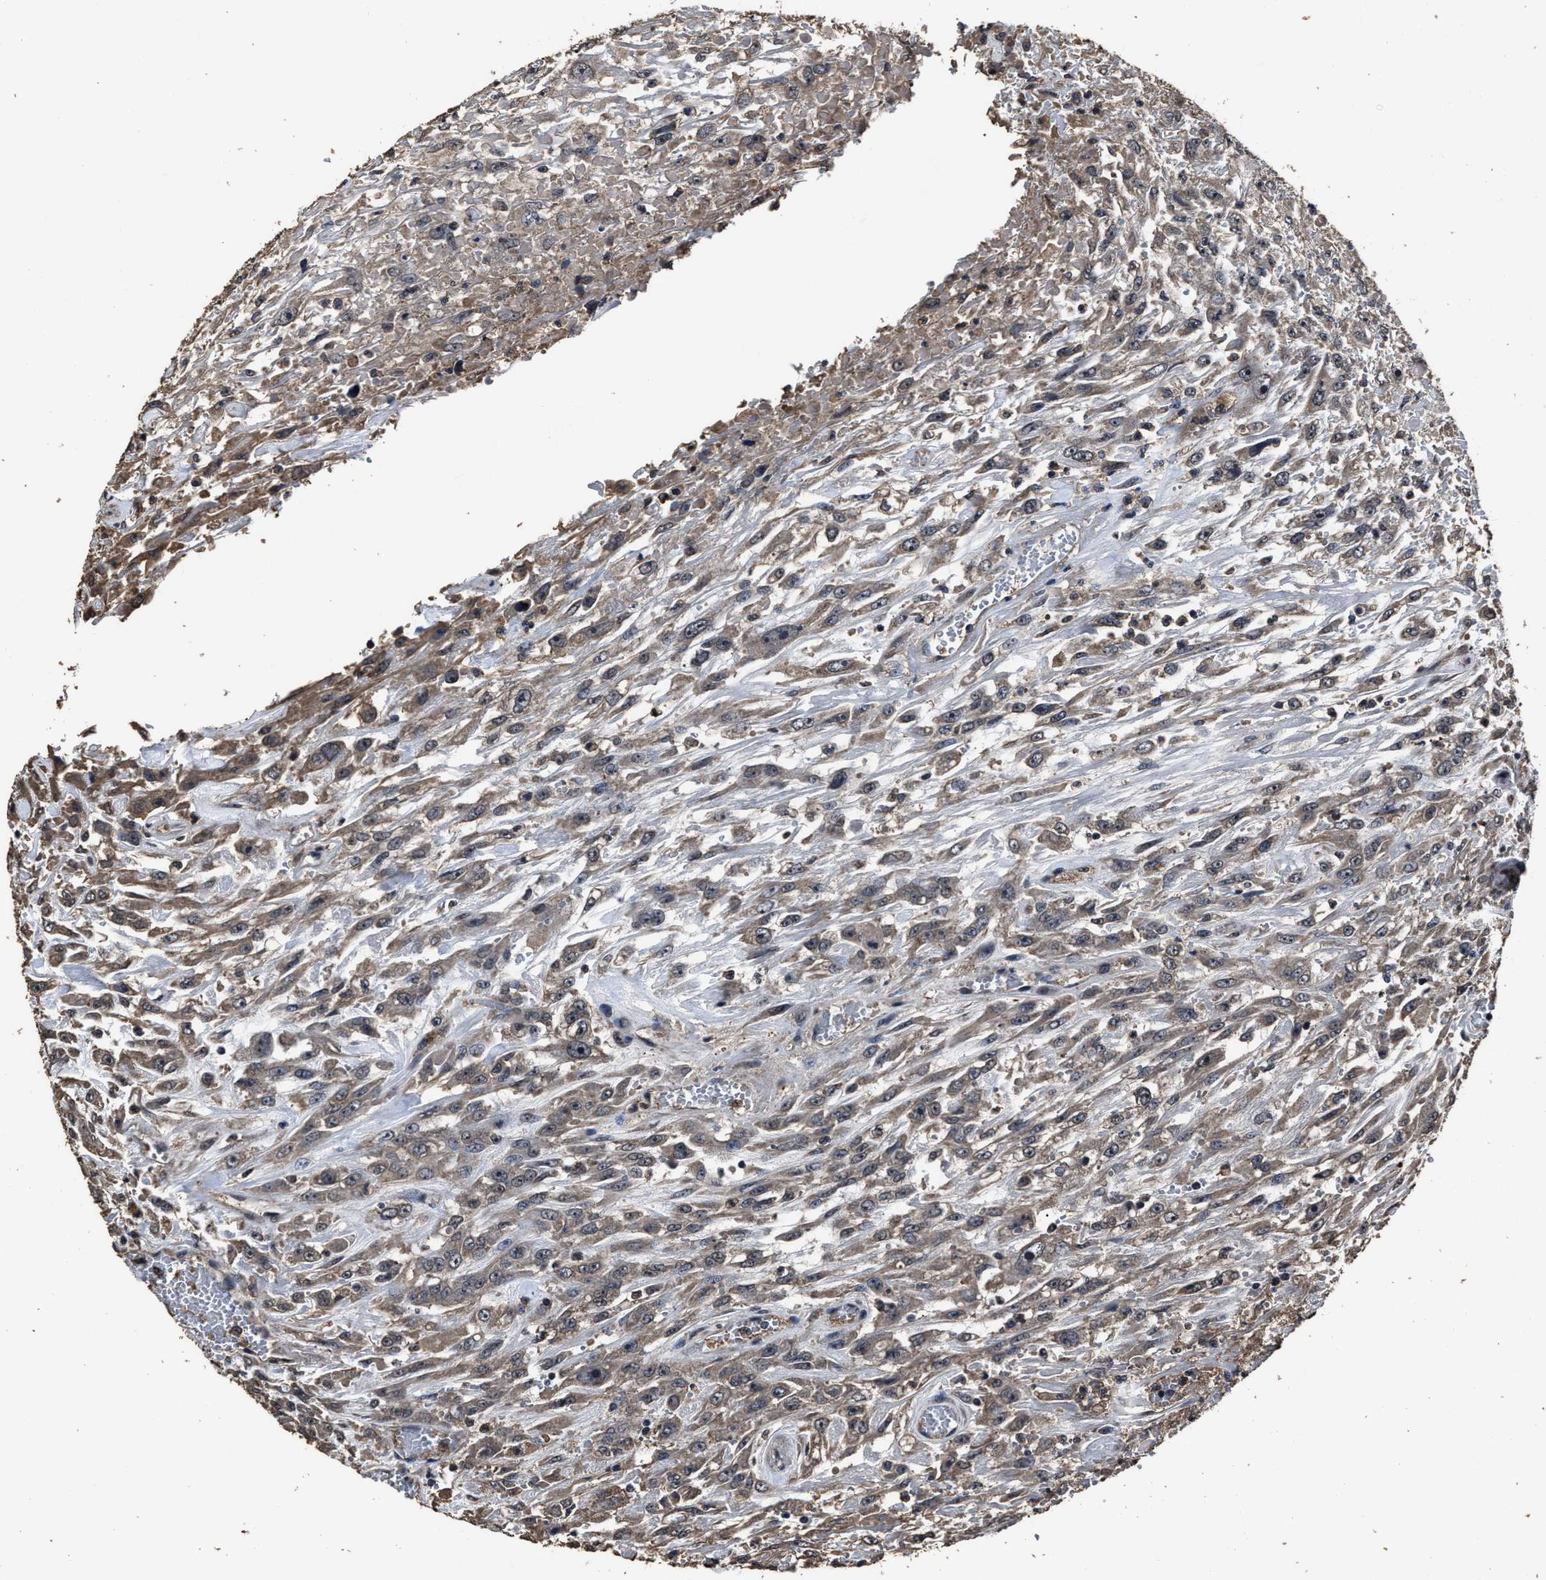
{"staining": {"intensity": "weak", "quantity": ">75%", "location": "cytoplasmic/membranous"}, "tissue": "urothelial cancer", "cell_type": "Tumor cells", "image_type": "cancer", "snomed": [{"axis": "morphology", "description": "Urothelial carcinoma, High grade"}, {"axis": "topography", "description": "Urinary bladder"}], "caption": "Weak cytoplasmic/membranous protein expression is seen in approximately >75% of tumor cells in urothelial cancer.", "gene": "RSBN1L", "patient": {"sex": "male", "age": 46}}